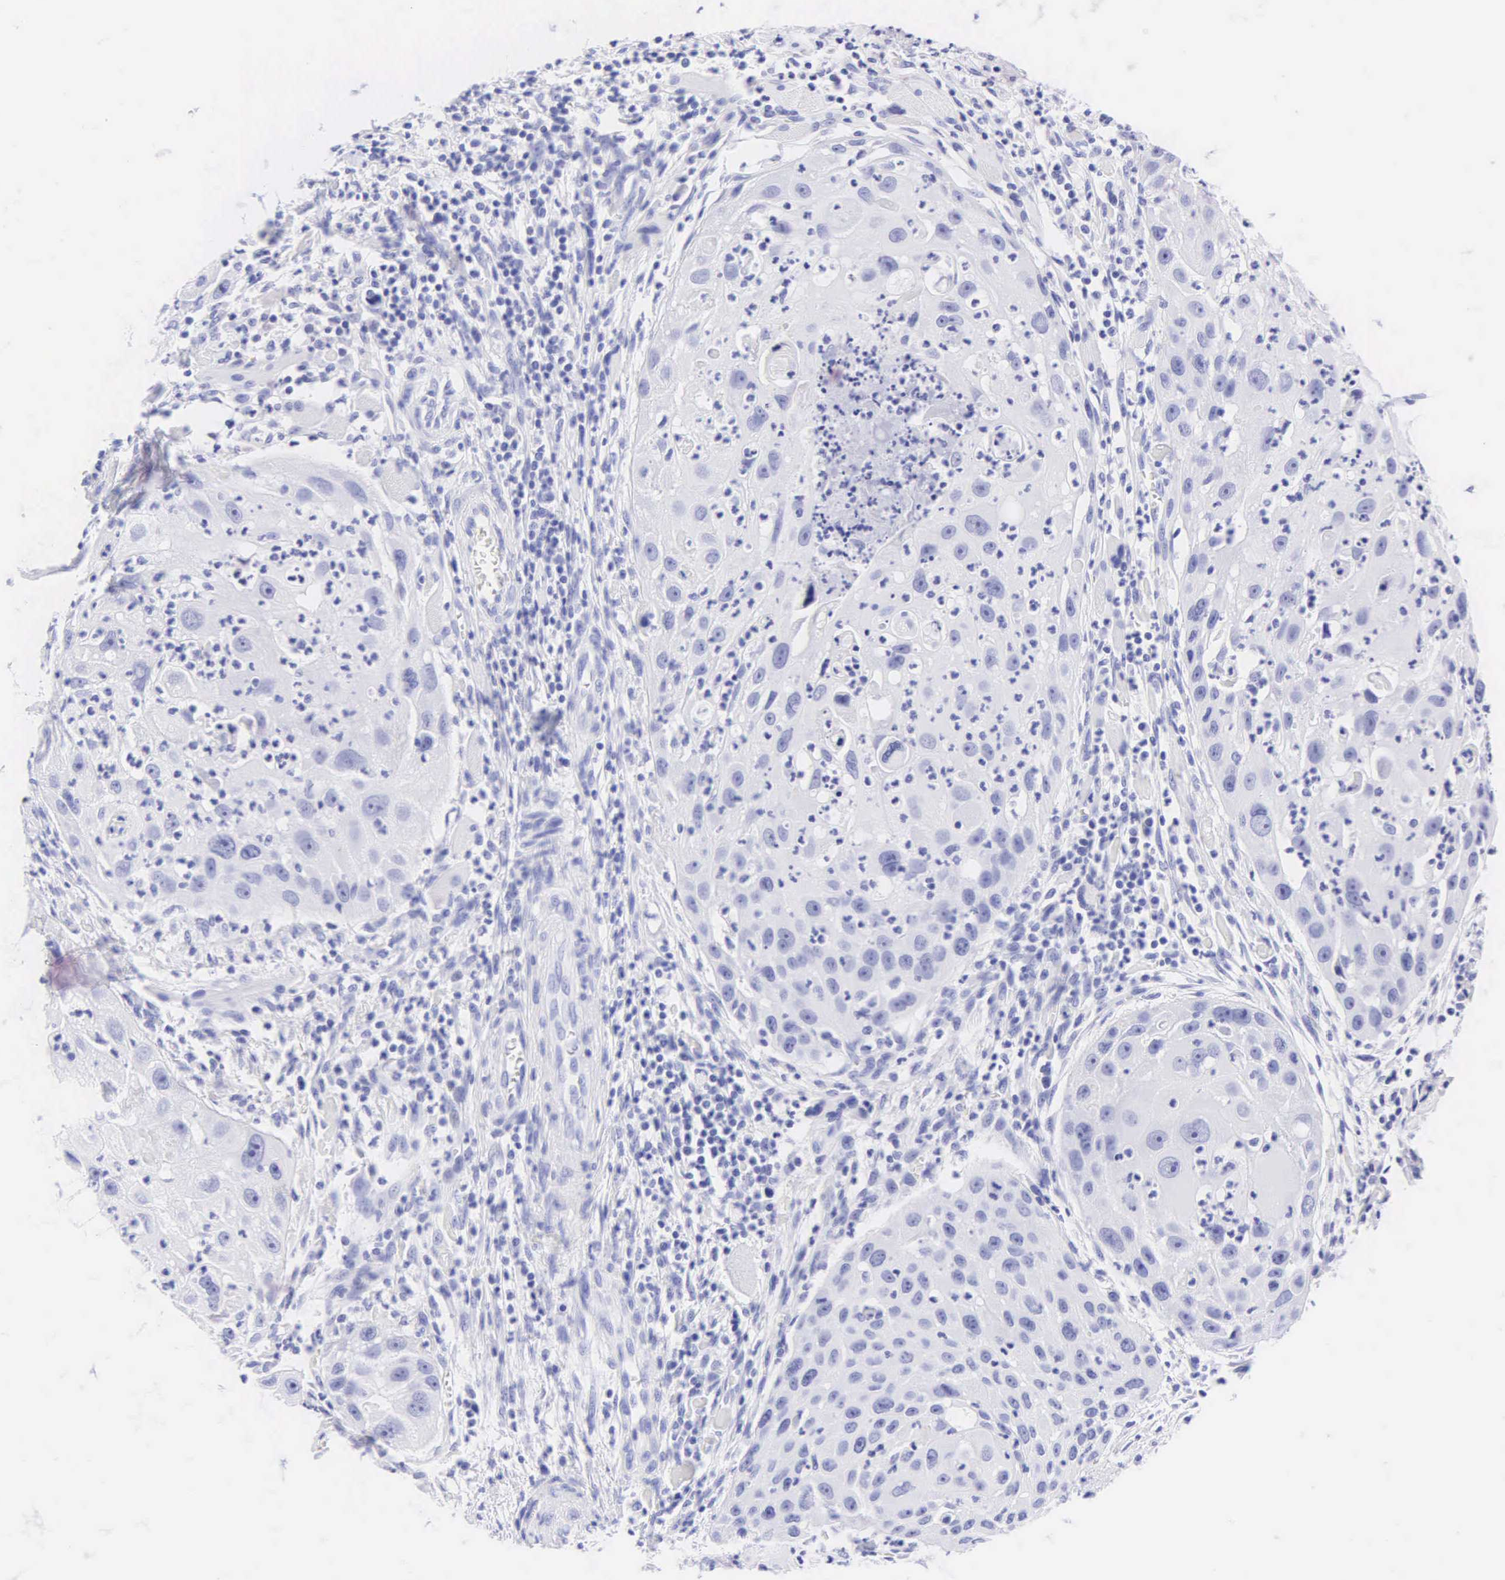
{"staining": {"intensity": "negative", "quantity": "none", "location": "none"}, "tissue": "head and neck cancer", "cell_type": "Tumor cells", "image_type": "cancer", "snomed": [{"axis": "morphology", "description": "Squamous cell carcinoma, NOS"}, {"axis": "topography", "description": "Head-Neck"}], "caption": "The image displays no staining of tumor cells in head and neck cancer.", "gene": "KRT20", "patient": {"sex": "male", "age": 64}}